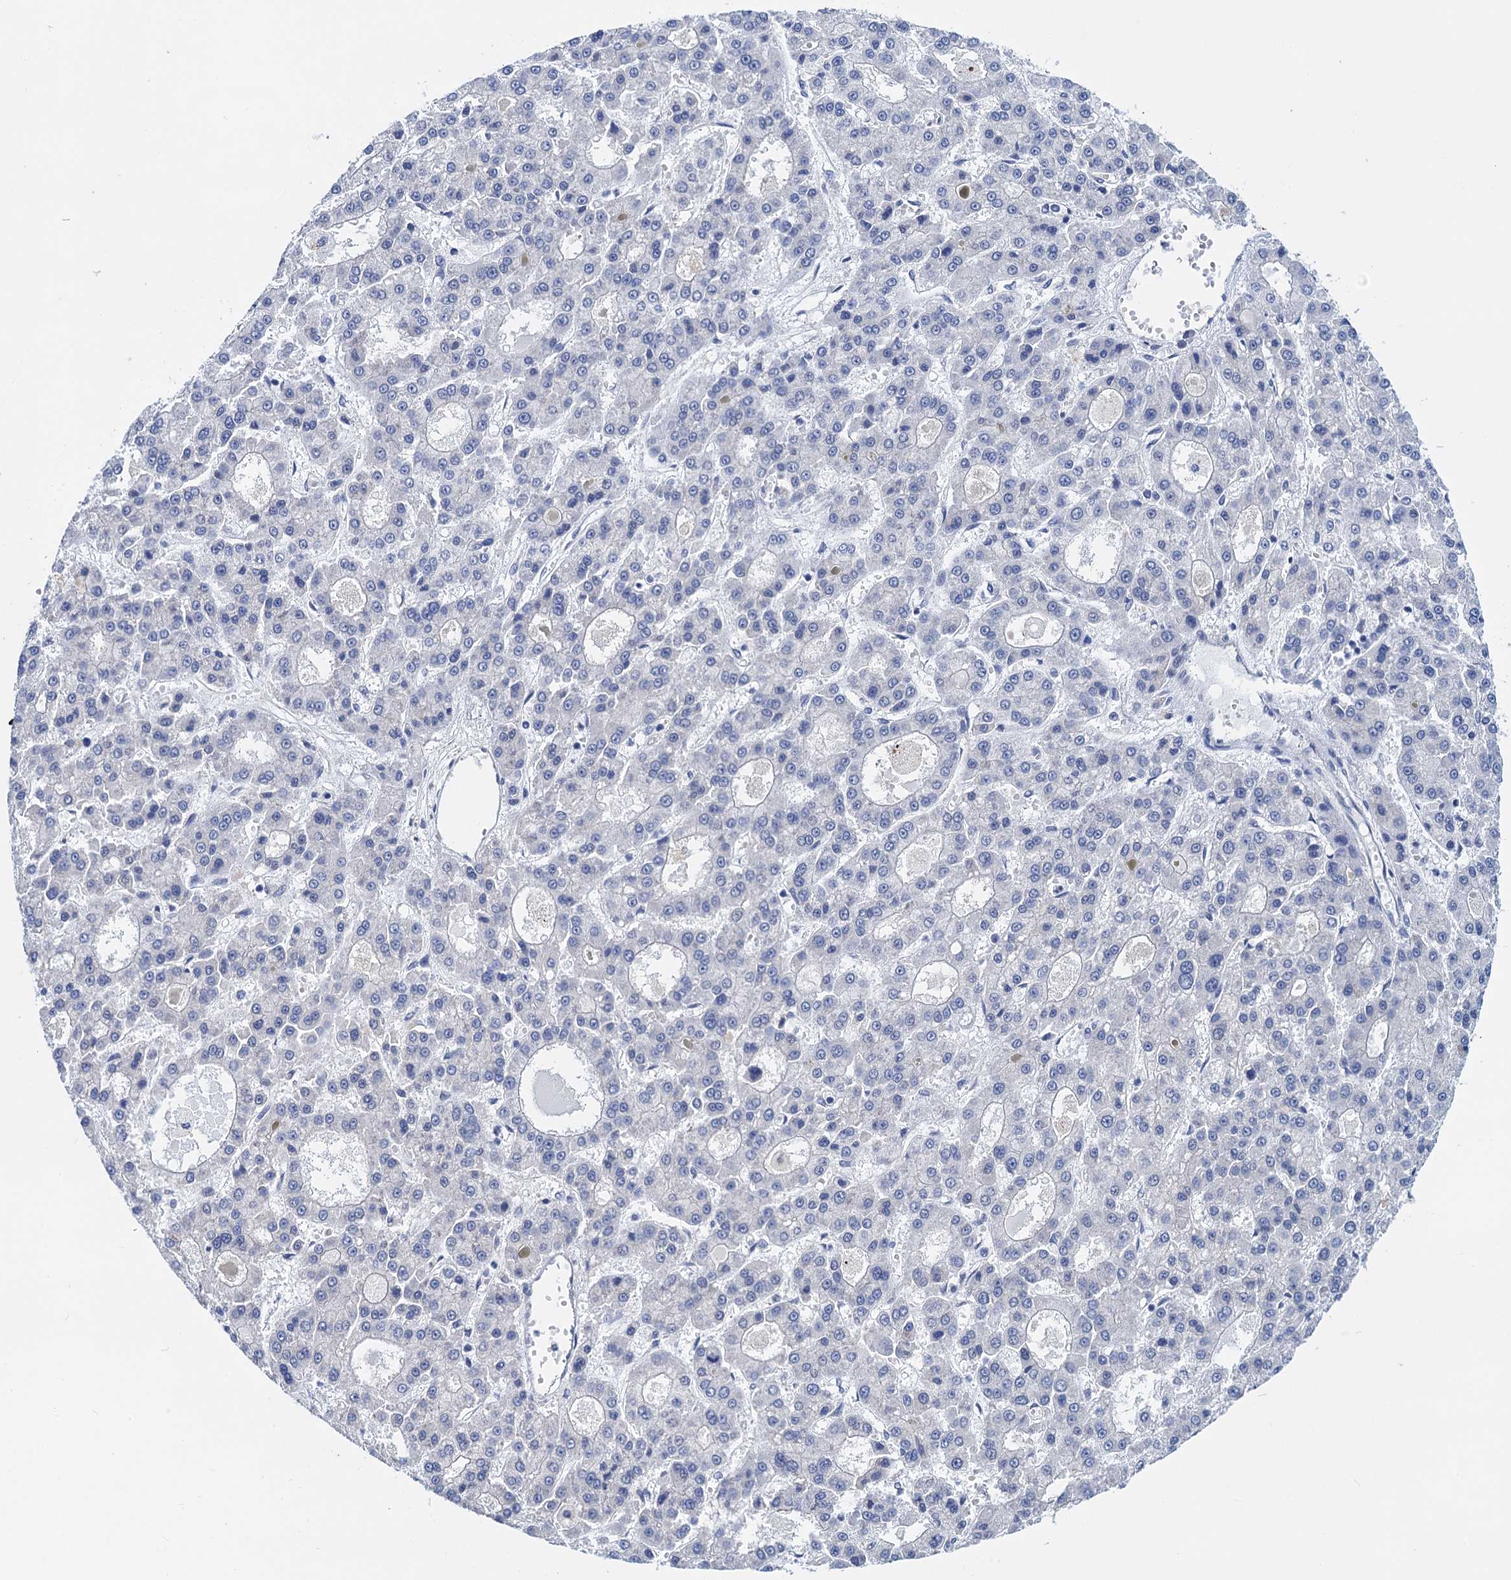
{"staining": {"intensity": "negative", "quantity": "none", "location": "none"}, "tissue": "liver cancer", "cell_type": "Tumor cells", "image_type": "cancer", "snomed": [{"axis": "morphology", "description": "Carcinoma, Hepatocellular, NOS"}, {"axis": "topography", "description": "Liver"}], "caption": "A micrograph of human liver cancer is negative for staining in tumor cells.", "gene": "C16orf87", "patient": {"sex": "male", "age": 70}}